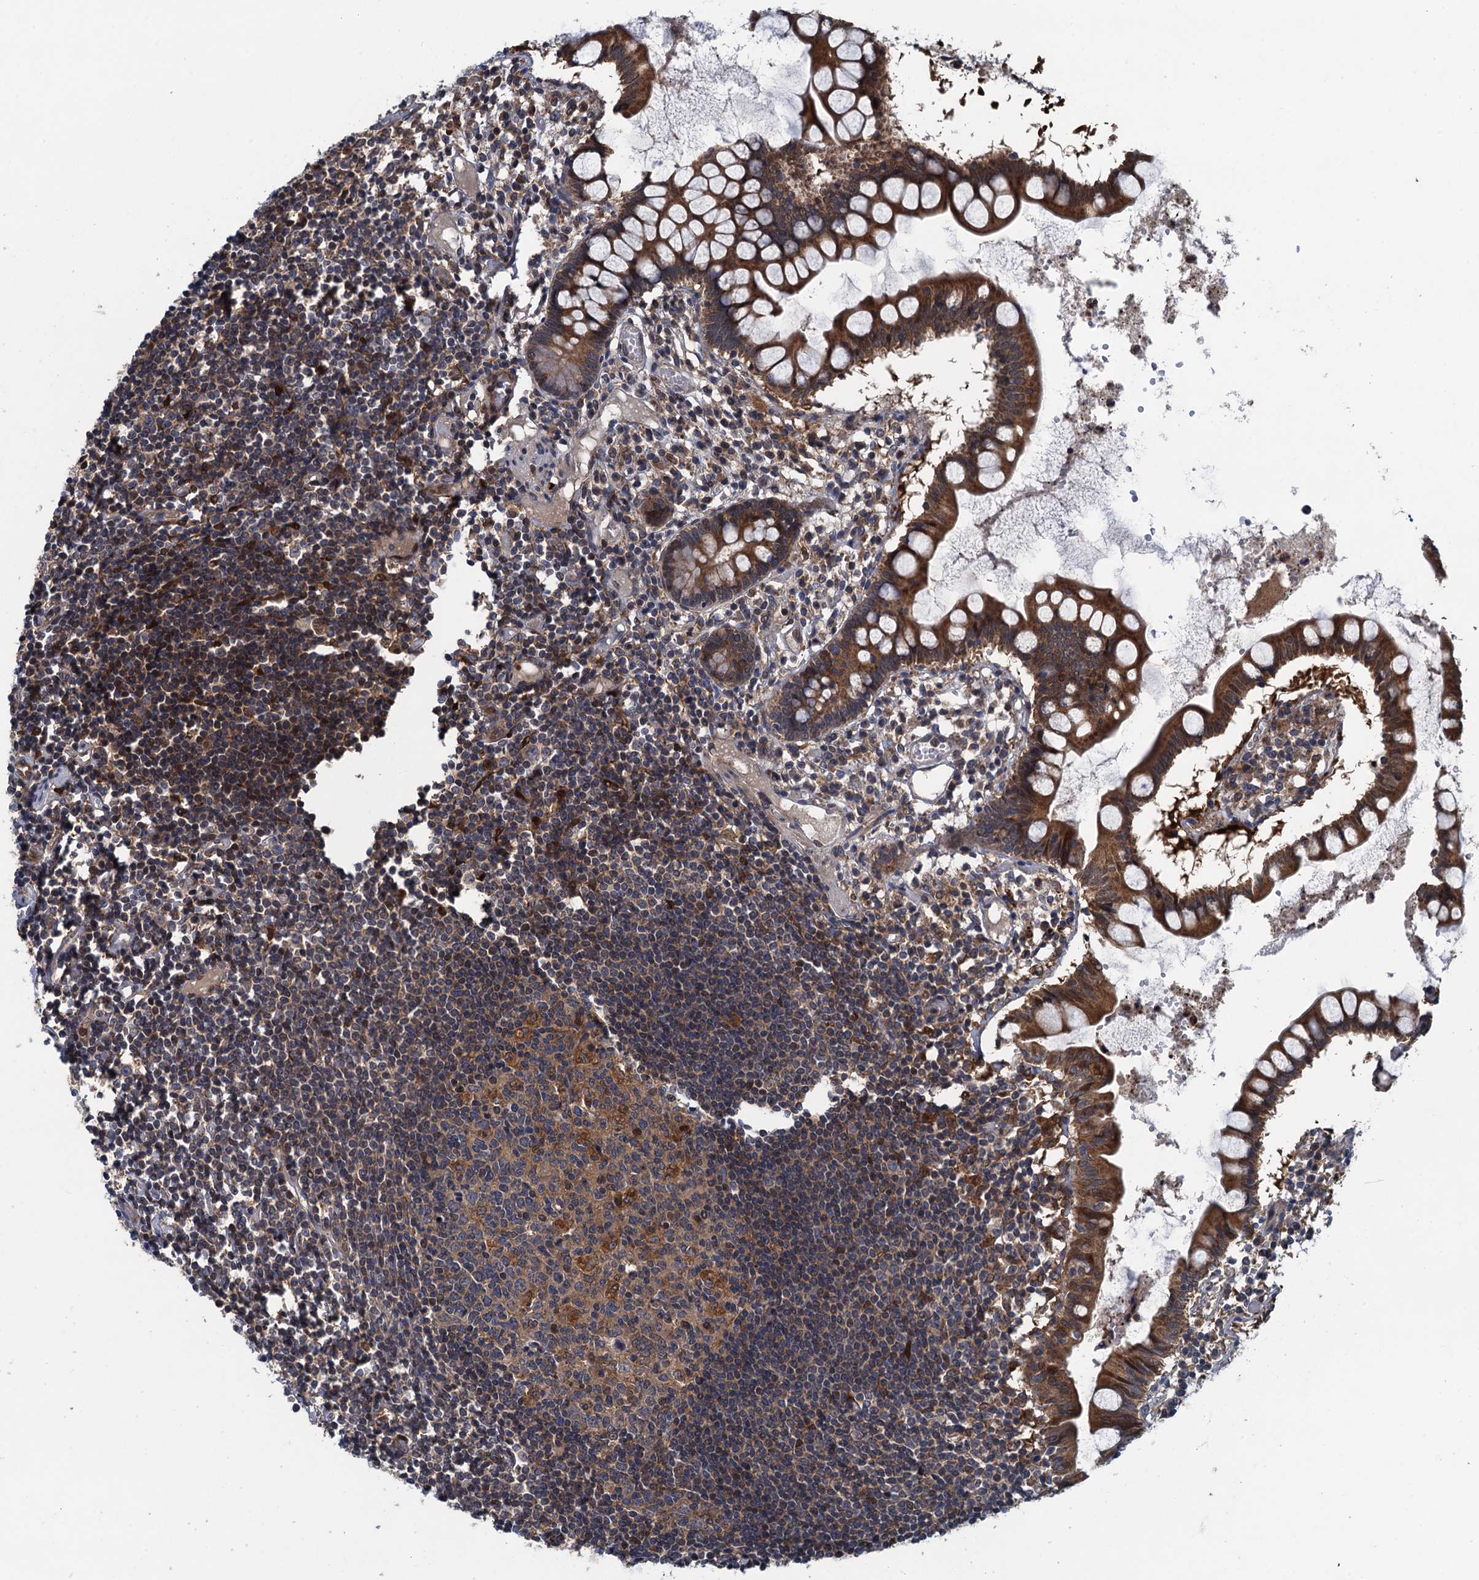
{"staining": {"intensity": "weak", "quantity": ">75%", "location": "cytoplasmic/membranous"}, "tissue": "colon", "cell_type": "Endothelial cells", "image_type": "normal", "snomed": [{"axis": "morphology", "description": "Normal tissue, NOS"}, {"axis": "morphology", "description": "Adenocarcinoma, NOS"}, {"axis": "topography", "description": "Colon"}], "caption": "Normal colon displays weak cytoplasmic/membranous positivity in about >75% of endothelial cells (DAB (3,3'-diaminobenzidine) = brown stain, brightfield microscopy at high magnification)..", "gene": "CNTN5", "patient": {"sex": "female", "age": 55}}